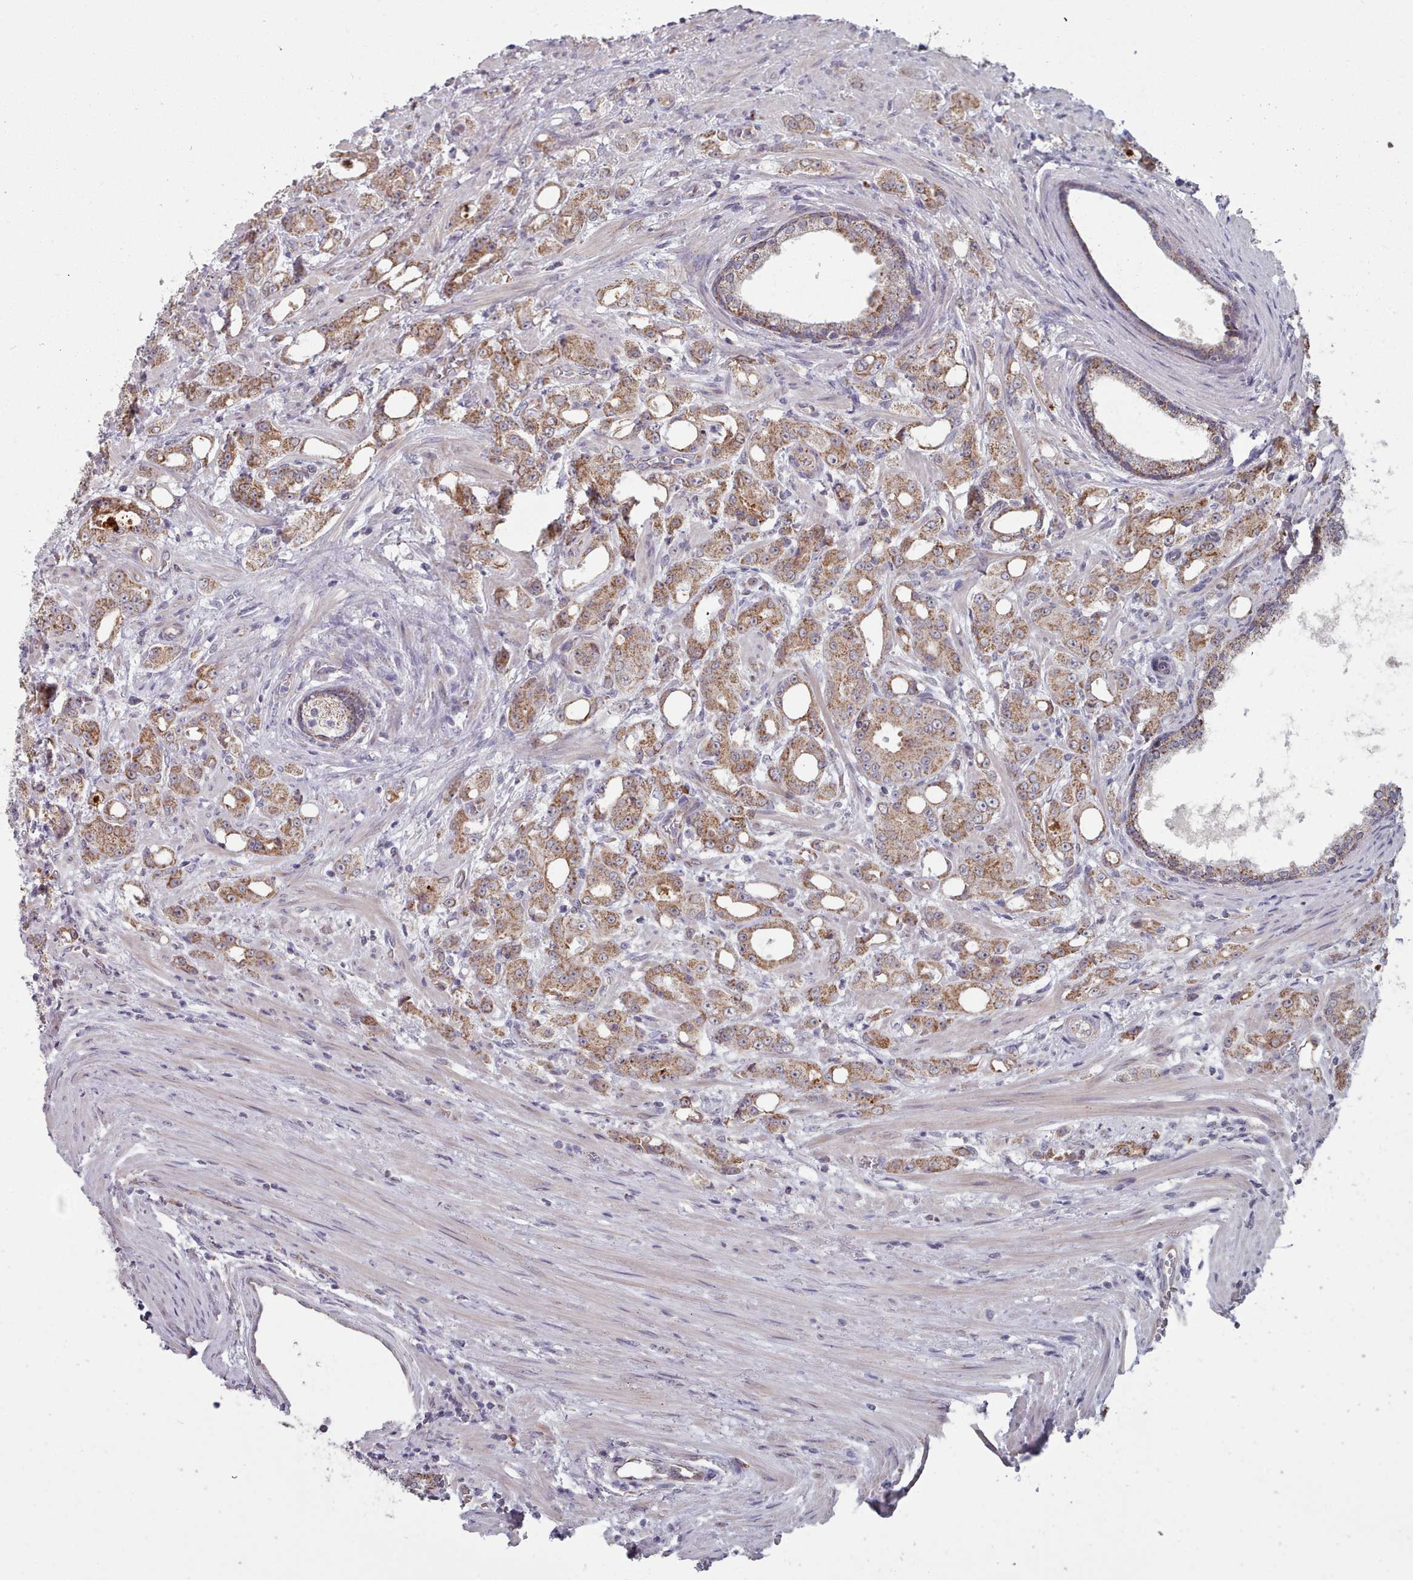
{"staining": {"intensity": "moderate", "quantity": ">75%", "location": "cytoplasmic/membranous"}, "tissue": "prostate cancer", "cell_type": "Tumor cells", "image_type": "cancer", "snomed": [{"axis": "morphology", "description": "Adenocarcinoma, High grade"}, {"axis": "topography", "description": "Prostate"}], "caption": "The photomicrograph exhibits immunohistochemical staining of prostate high-grade adenocarcinoma. There is moderate cytoplasmic/membranous positivity is seen in approximately >75% of tumor cells. (brown staining indicates protein expression, while blue staining denotes nuclei).", "gene": "TRARG1", "patient": {"sex": "male", "age": 69}}